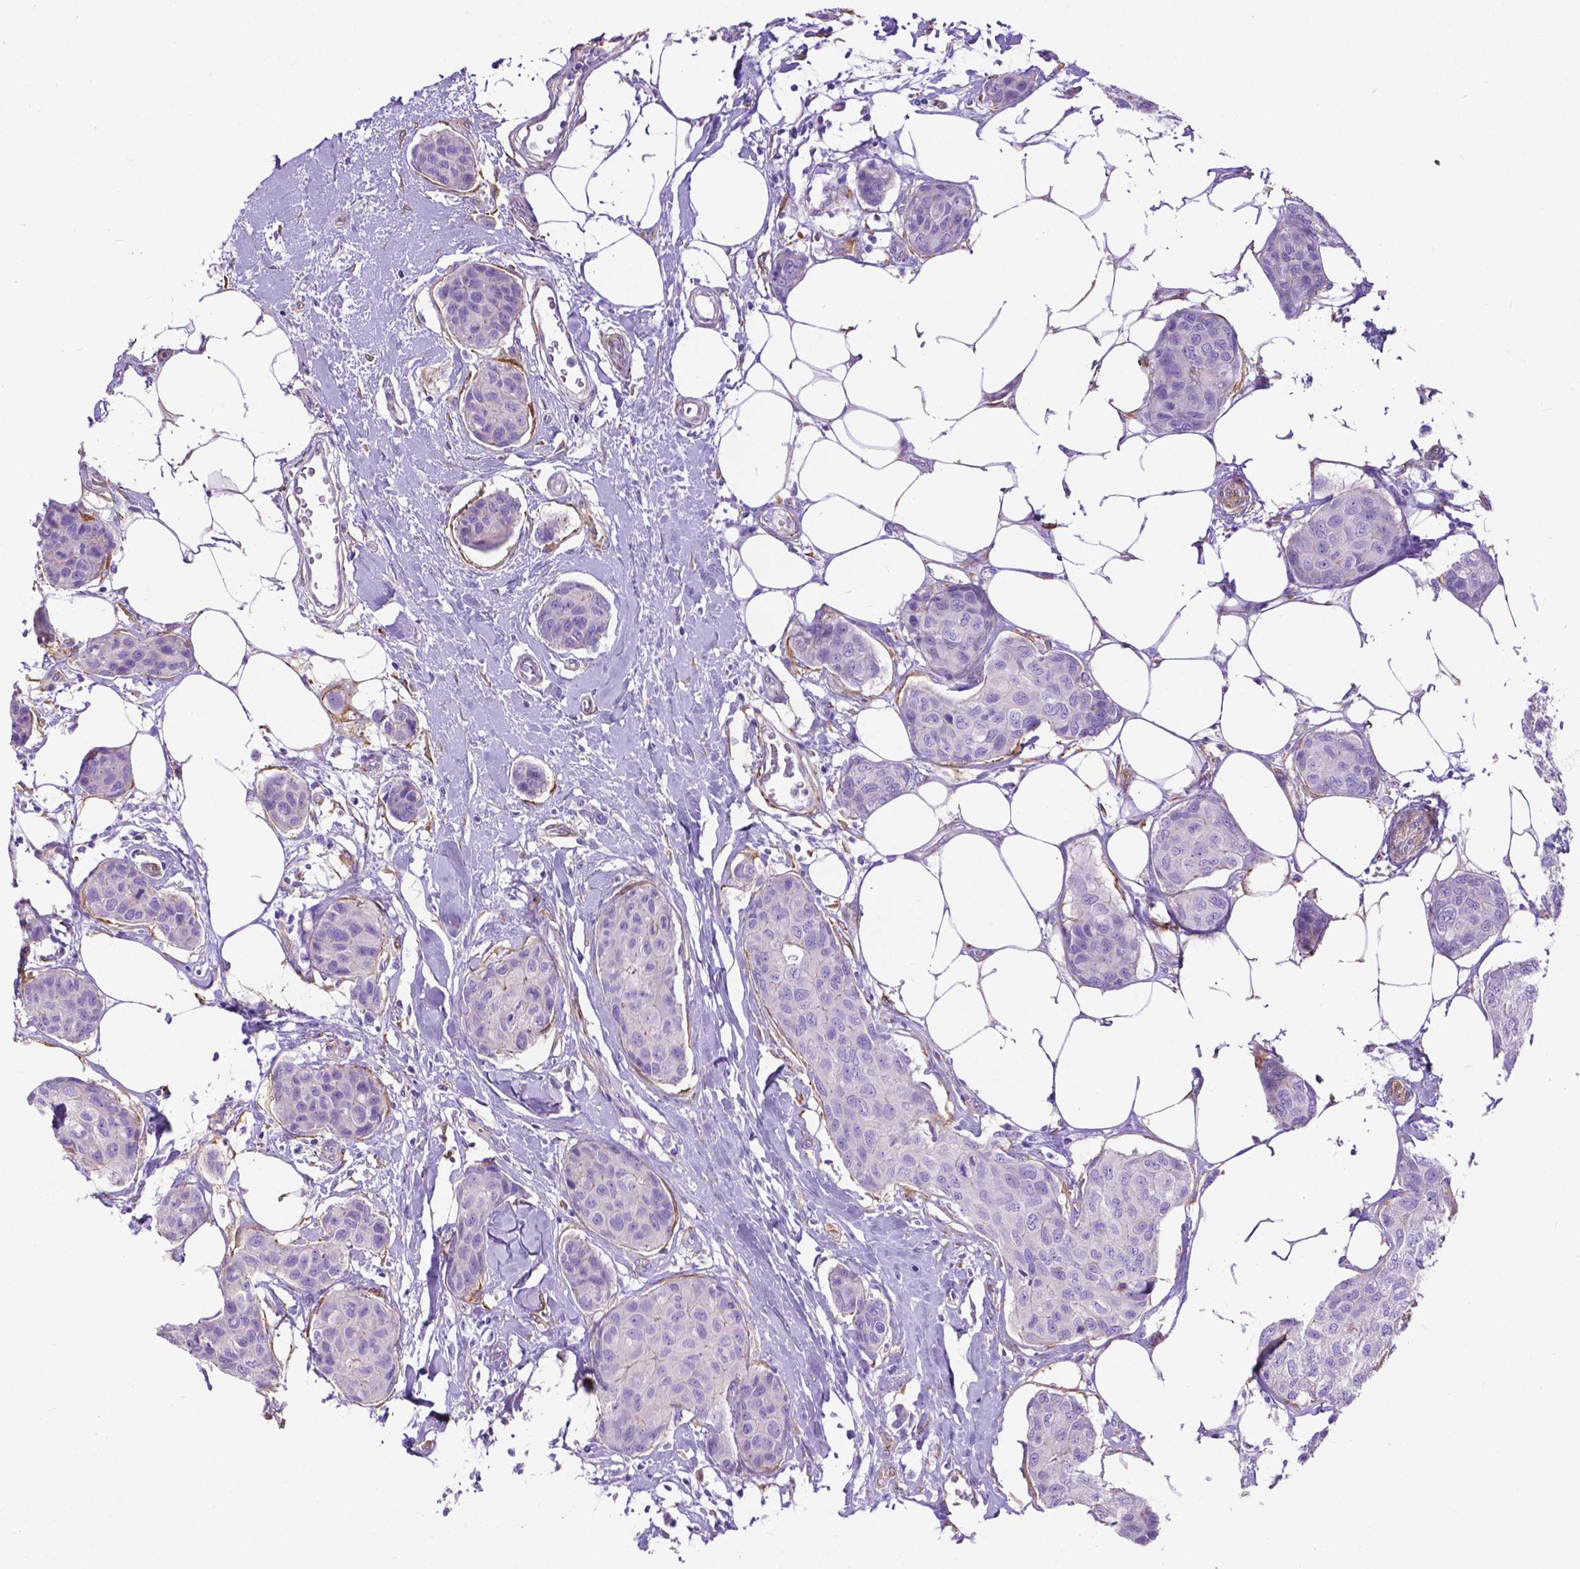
{"staining": {"intensity": "negative", "quantity": "none", "location": "none"}, "tissue": "breast cancer", "cell_type": "Tumor cells", "image_type": "cancer", "snomed": [{"axis": "morphology", "description": "Duct carcinoma"}, {"axis": "topography", "description": "Breast"}], "caption": "DAB (3,3'-diaminobenzidine) immunohistochemical staining of breast cancer (intraductal carcinoma) shows no significant expression in tumor cells. (IHC, brightfield microscopy, high magnification).", "gene": "PCDHA12", "patient": {"sex": "female", "age": 80}}